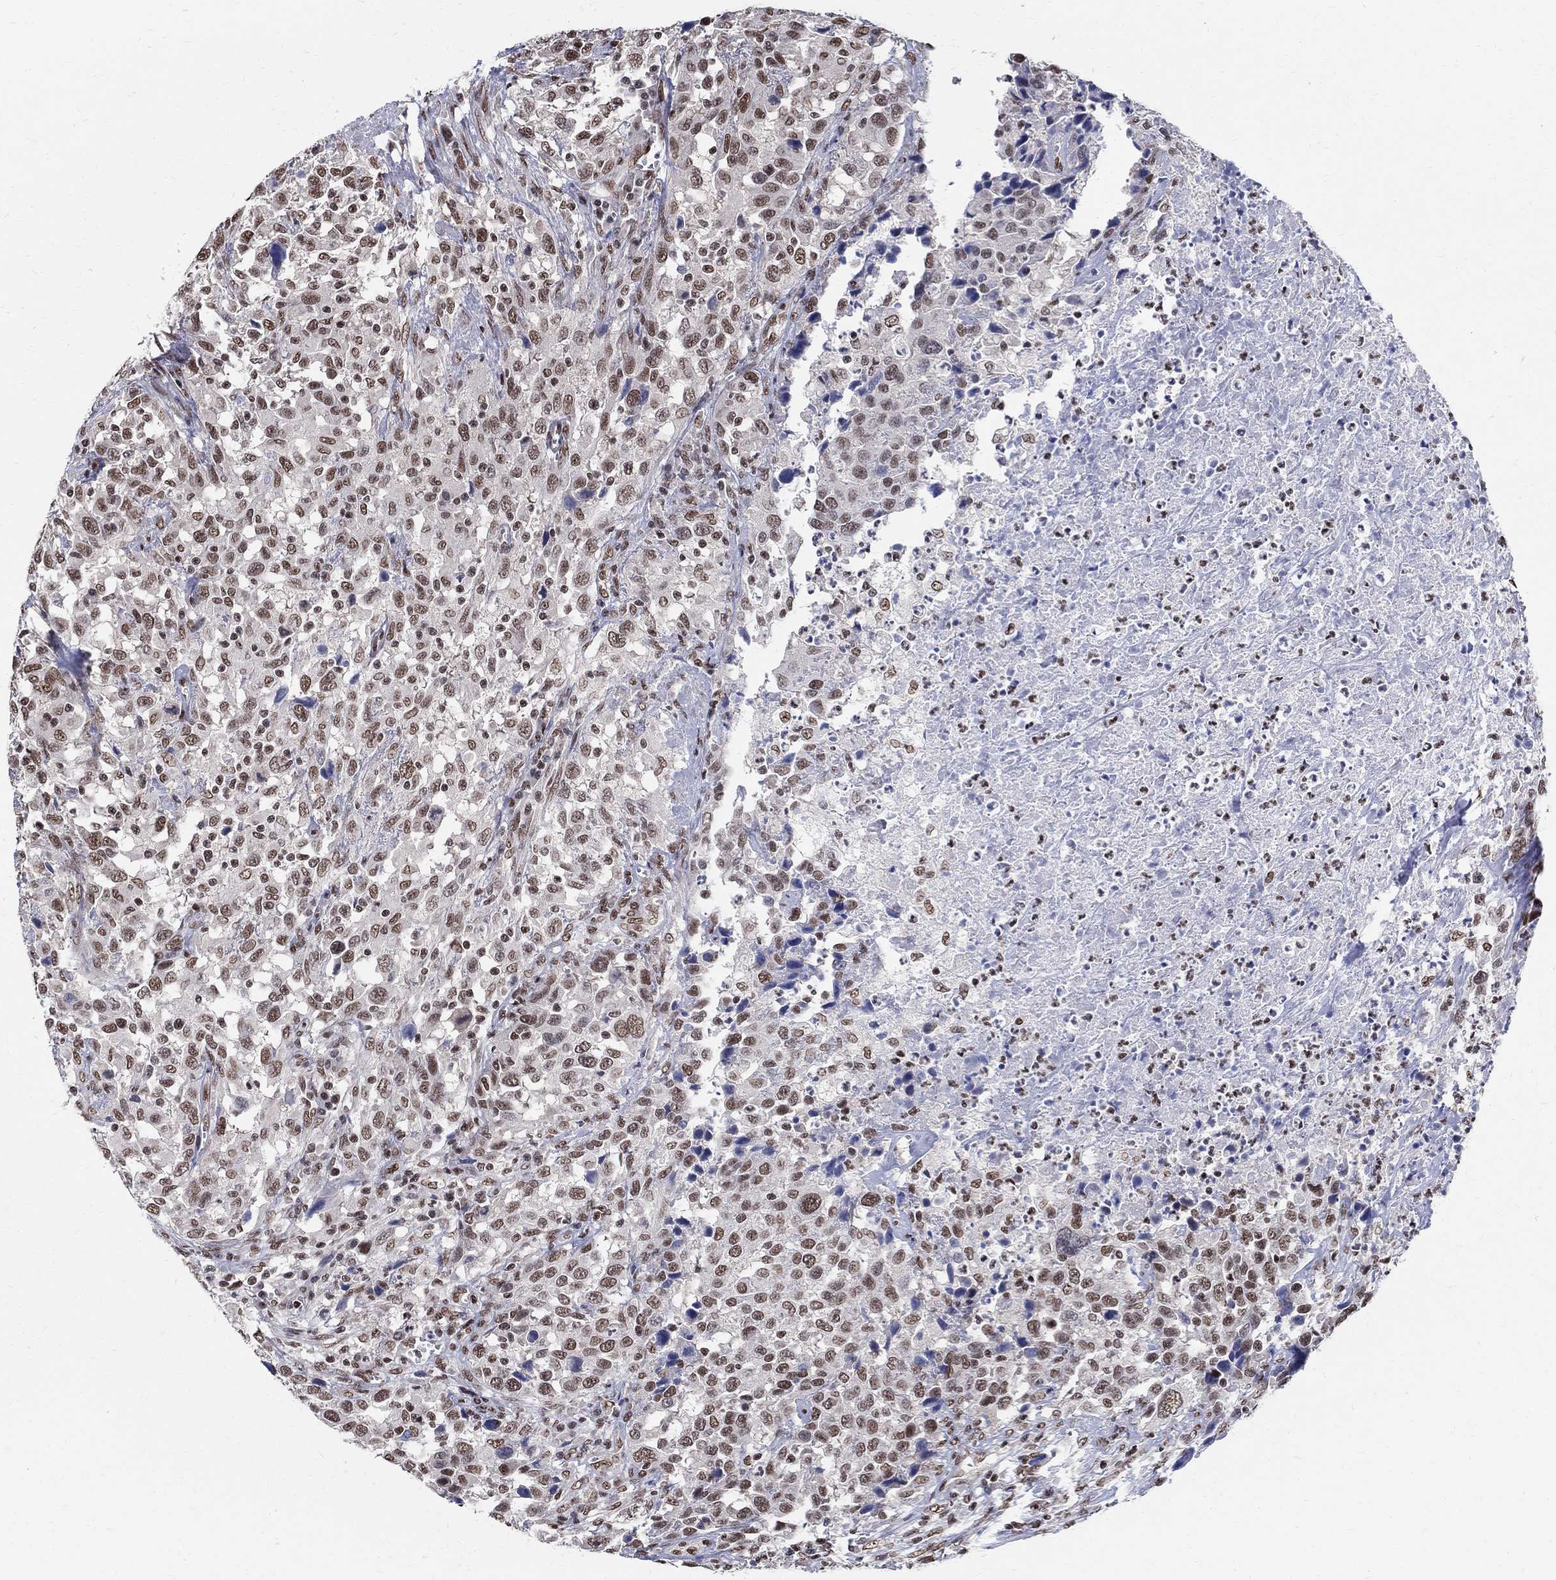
{"staining": {"intensity": "moderate", "quantity": "25%-75%", "location": "nuclear"}, "tissue": "urothelial cancer", "cell_type": "Tumor cells", "image_type": "cancer", "snomed": [{"axis": "morphology", "description": "Urothelial carcinoma, NOS"}, {"axis": "morphology", "description": "Urothelial carcinoma, High grade"}, {"axis": "topography", "description": "Urinary bladder"}], "caption": "Protein expression analysis of urothelial cancer demonstrates moderate nuclear positivity in approximately 25%-75% of tumor cells. Immunohistochemistry (ihc) stains the protein in brown and the nuclei are stained blue.", "gene": "FBXO16", "patient": {"sex": "female", "age": 64}}